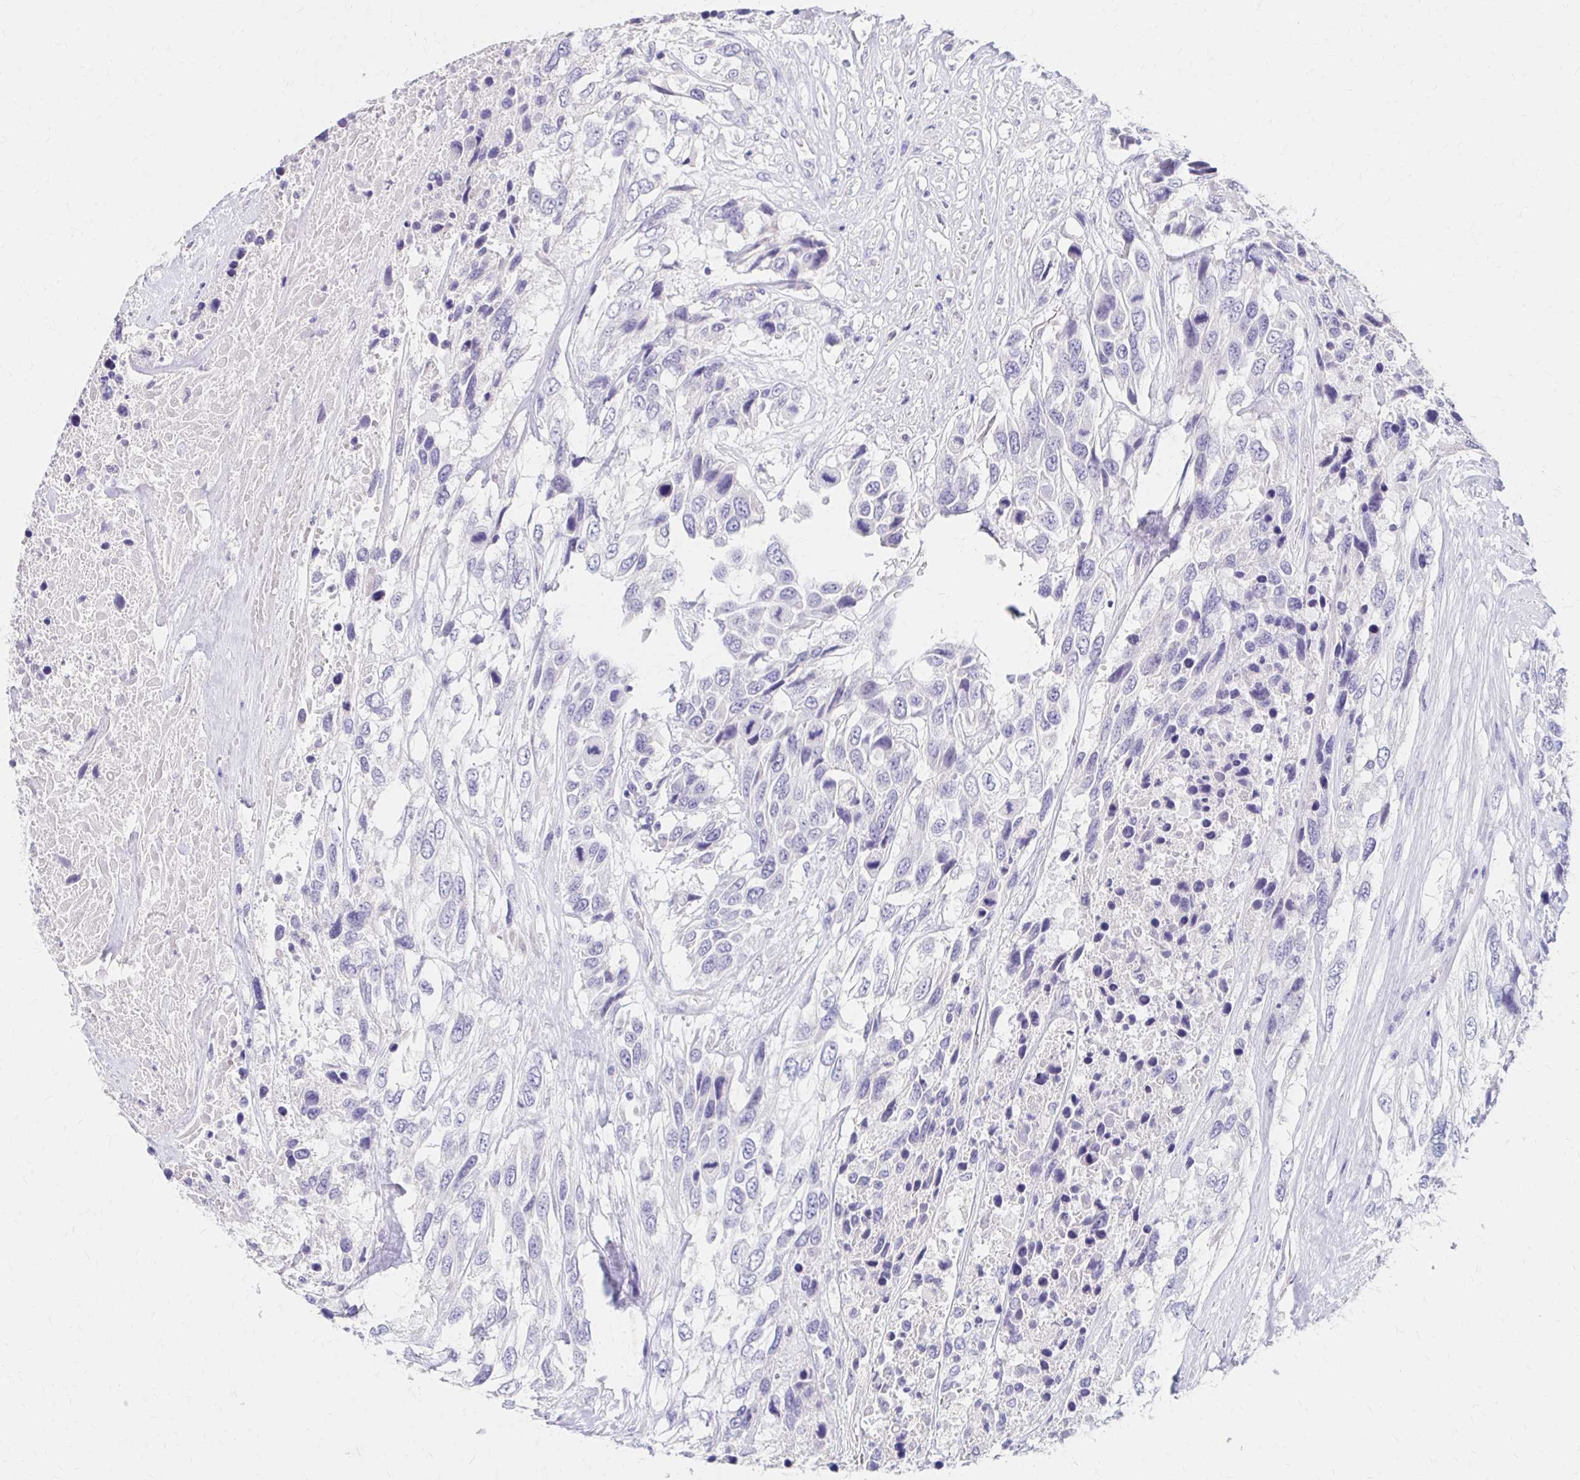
{"staining": {"intensity": "negative", "quantity": "none", "location": "none"}, "tissue": "urothelial cancer", "cell_type": "Tumor cells", "image_type": "cancer", "snomed": [{"axis": "morphology", "description": "Urothelial carcinoma, High grade"}, {"axis": "topography", "description": "Urinary bladder"}], "caption": "IHC photomicrograph of neoplastic tissue: urothelial cancer stained with DAB (3,3'-diaminobenzidine) reveals no significant protein staining in tumor cells.", "gene": "AZGP1", "patient": {"sex": "female", "age": 70}}